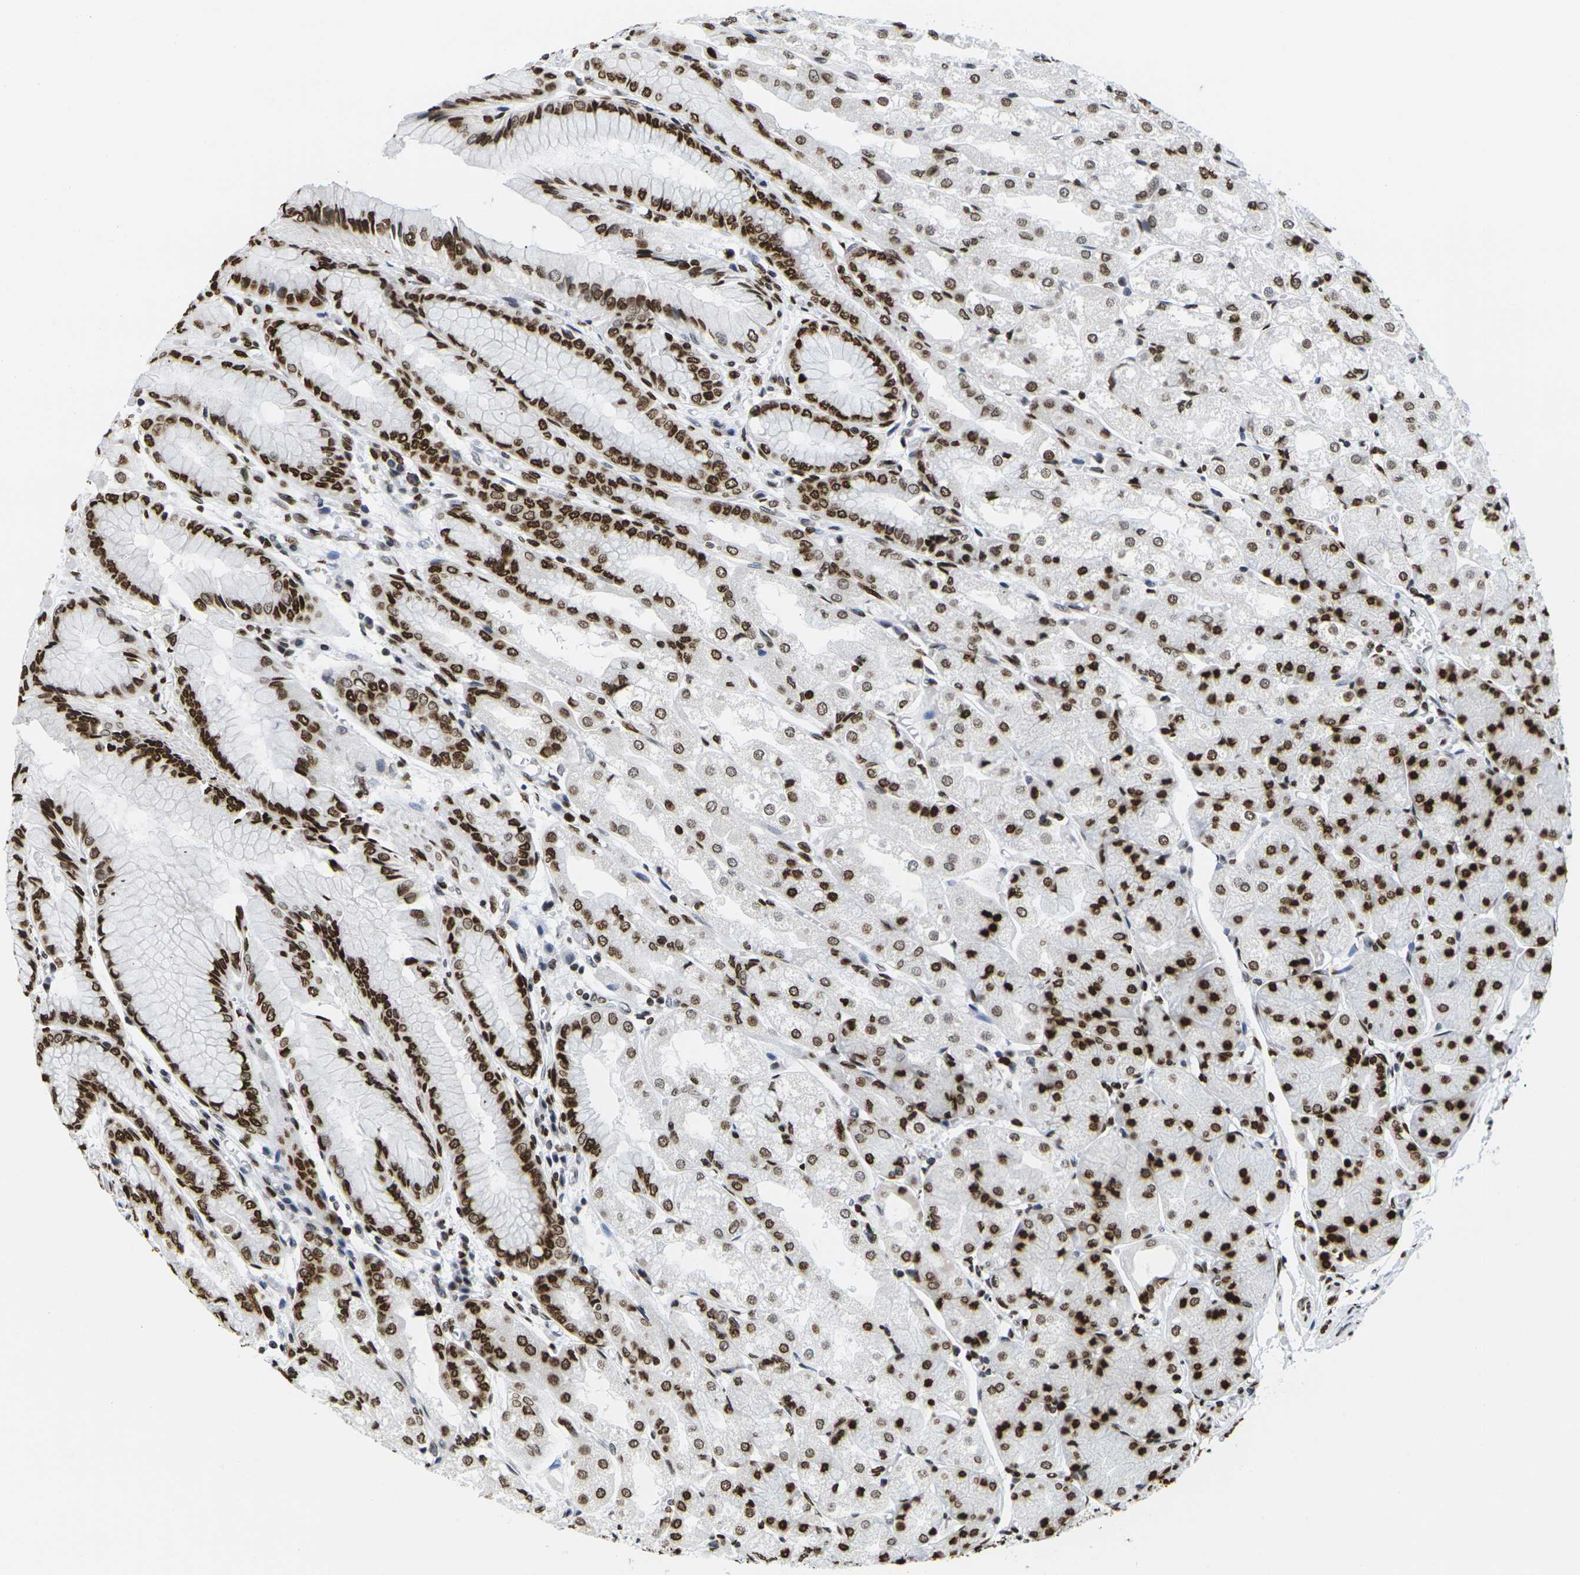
{"staining": {"intensity": "strong", "quantity": ">75%", "location": "nuclear"}, "tissue": "stomach", "cell_type": "Glandular cells", "image_type": "normal", "snomed": [{"axis": "morphology", "description": "Normal tissue, NOS"}, {"axis": "topography", "description": "Stomach, upper"}], "caption": "Approximately >75% of glandular cells in benign stomach show strong nuclear protein expression as visualized by brown immunohistochemical staining.", "gene": "H2AC21", "patient": {"sex": "male", "age": 72}}